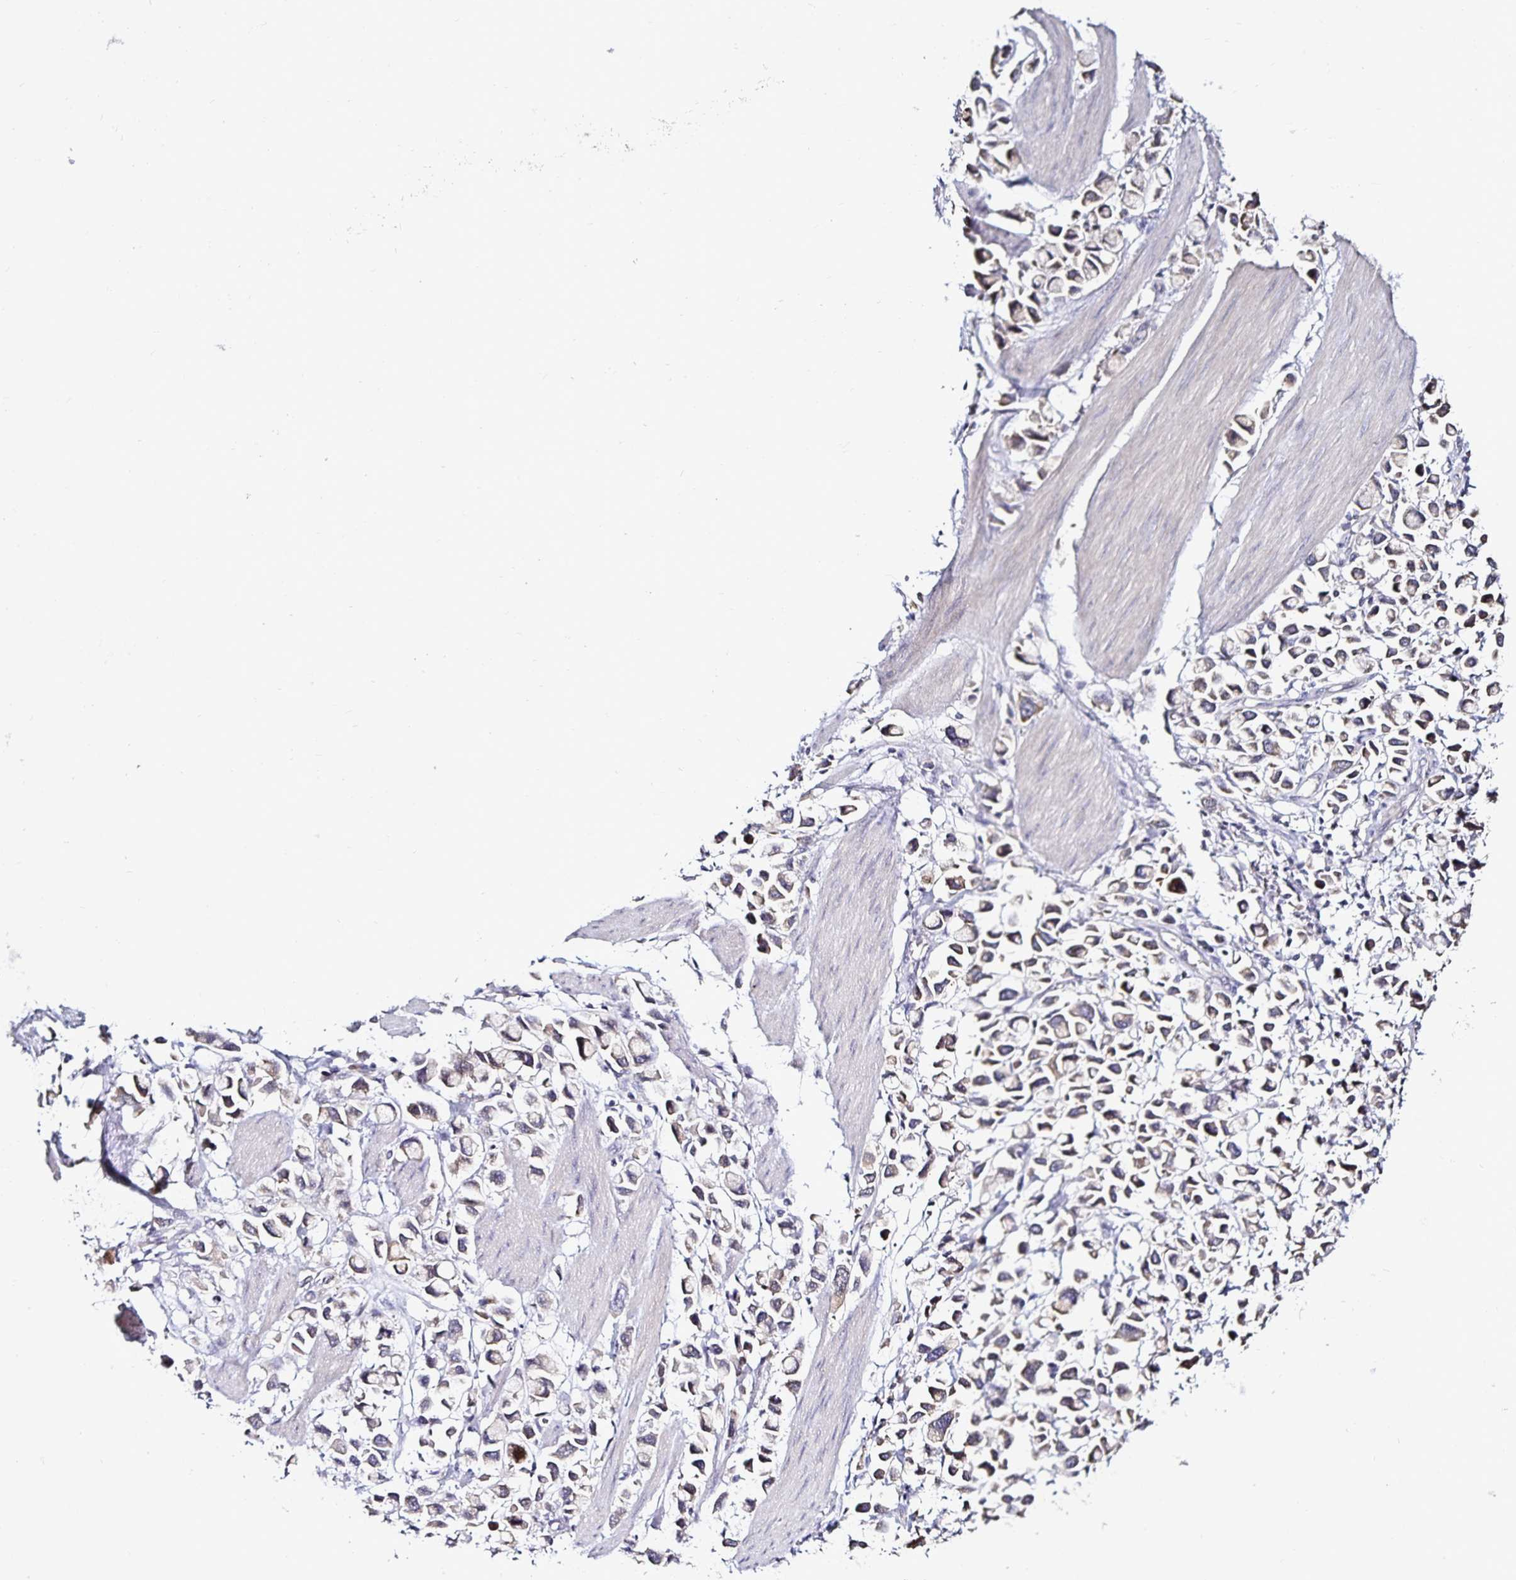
{"staining": {"intensity": "weak", "quantity": "<25%", "location": "cytoplasmic/membranous"}, "tissue": "stomach cancer", "cell_type": "Tumor cells", "image_type": "cancer", "snomed": [{"axis": "morphology", "description": "Adenocarcinoma, NOS"}, {"axis": "topography", "description": "Stomach"}], "caption": "The IHC histopathology image has no significant staining in tumor cells of stomach cancer (adenocarcinoma) tissue.", "gene": "ACSL5", "patient": {"sex": "female", "age": 81}}